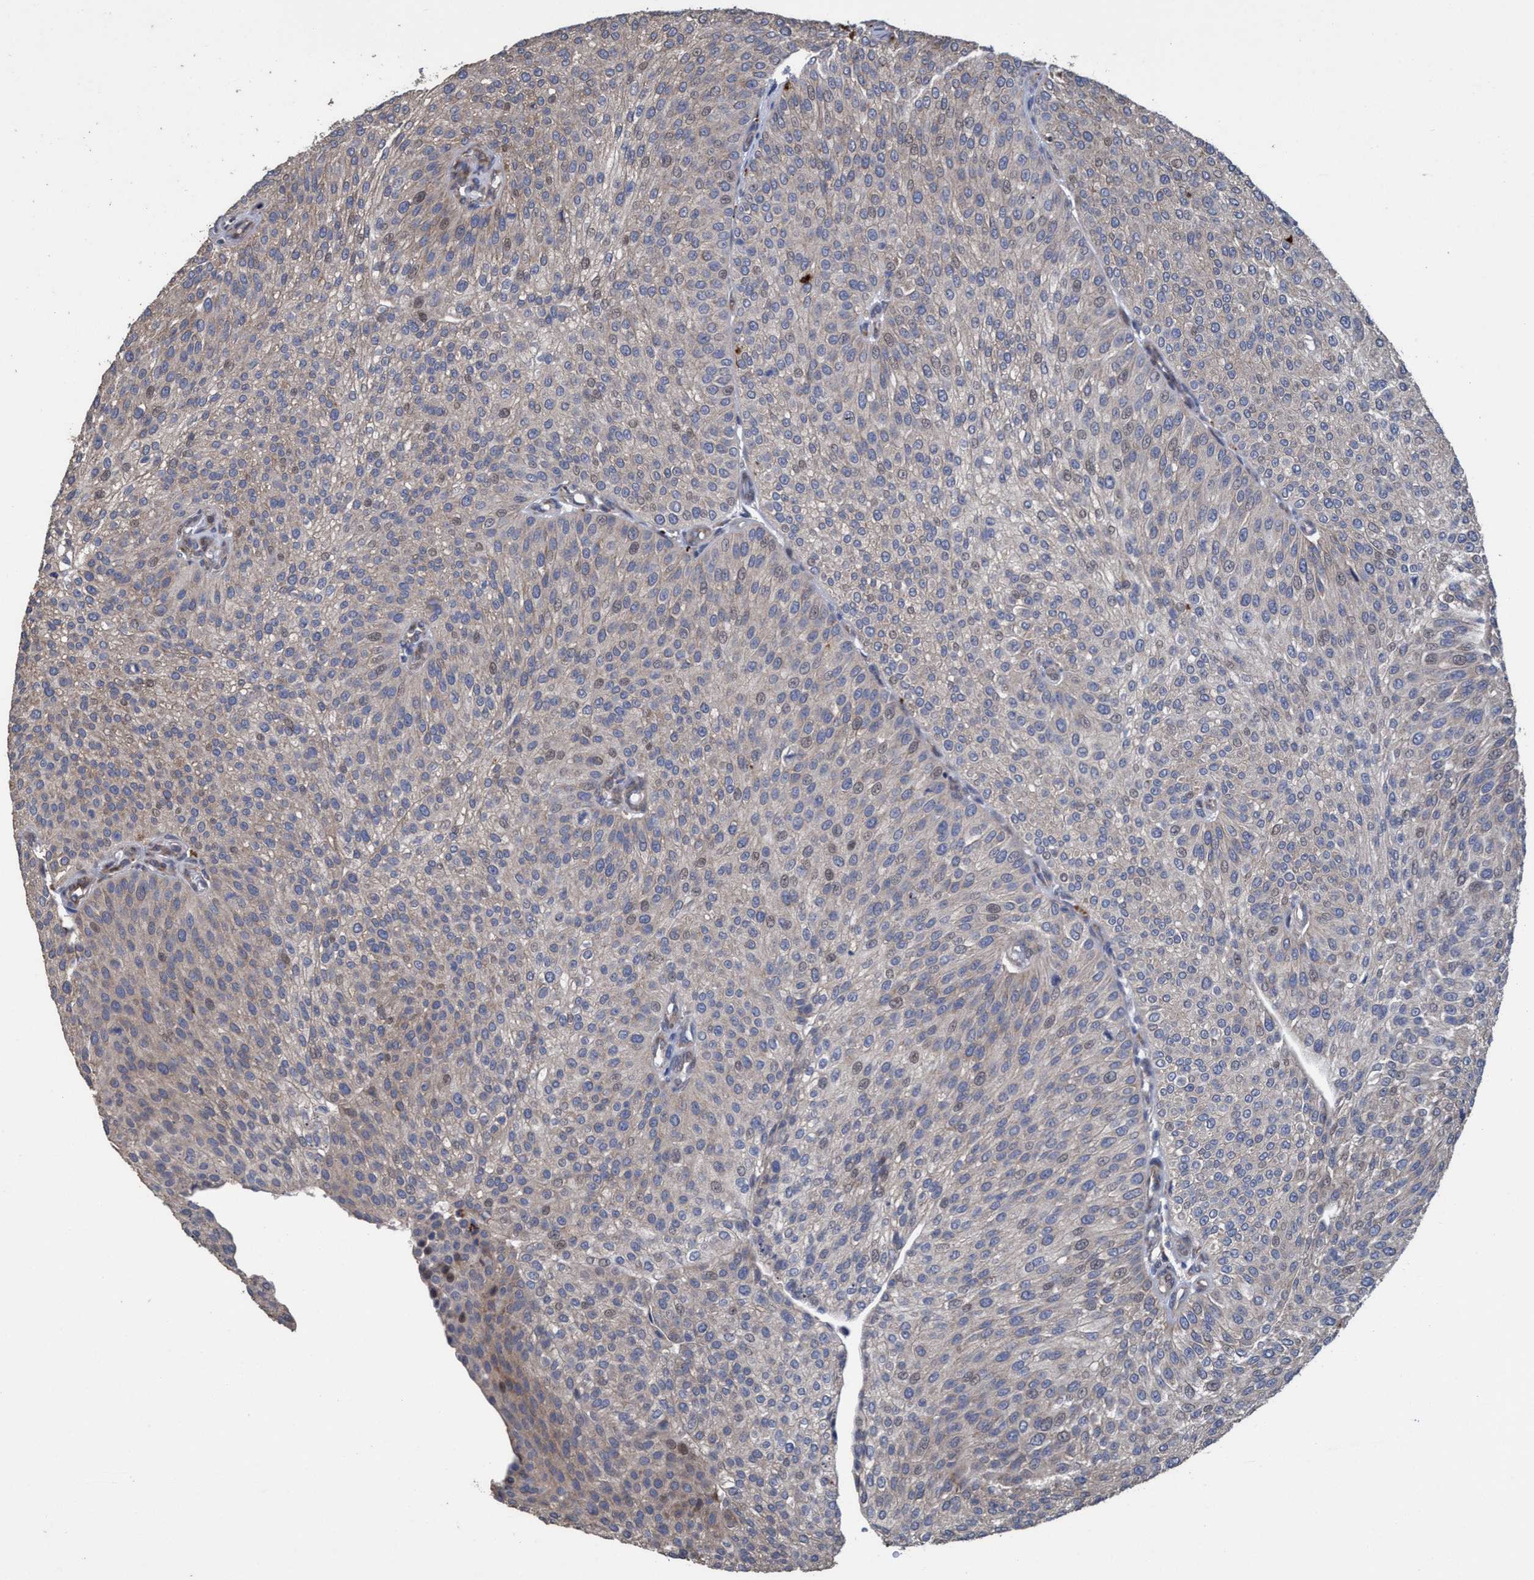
{"staining": {"intensity": "weak", "quantity": "<25%", "location": "cytoplasmic/membranous"}, "tissue": "urothelial cancer", "cell_type": "Tumor cells", "image_type": "cancer", "snomed": [{"axis": "morphology", "description": "Urothelial carcinoma, Low grade"}, {"axis": "topography", "description": "Smooth muscle"}, {"axis": "topography", "description": "Urinary bladder"}], "caption": "A high-resolution photomicrograph shows immunohistochemistry (IHC) staining of urothelial cancer, which displays no significant positivity in tumor cells. Nuclei are stained in blue.", "gene": "BBS9", "patient": {"sex": "male", "age": 60}}